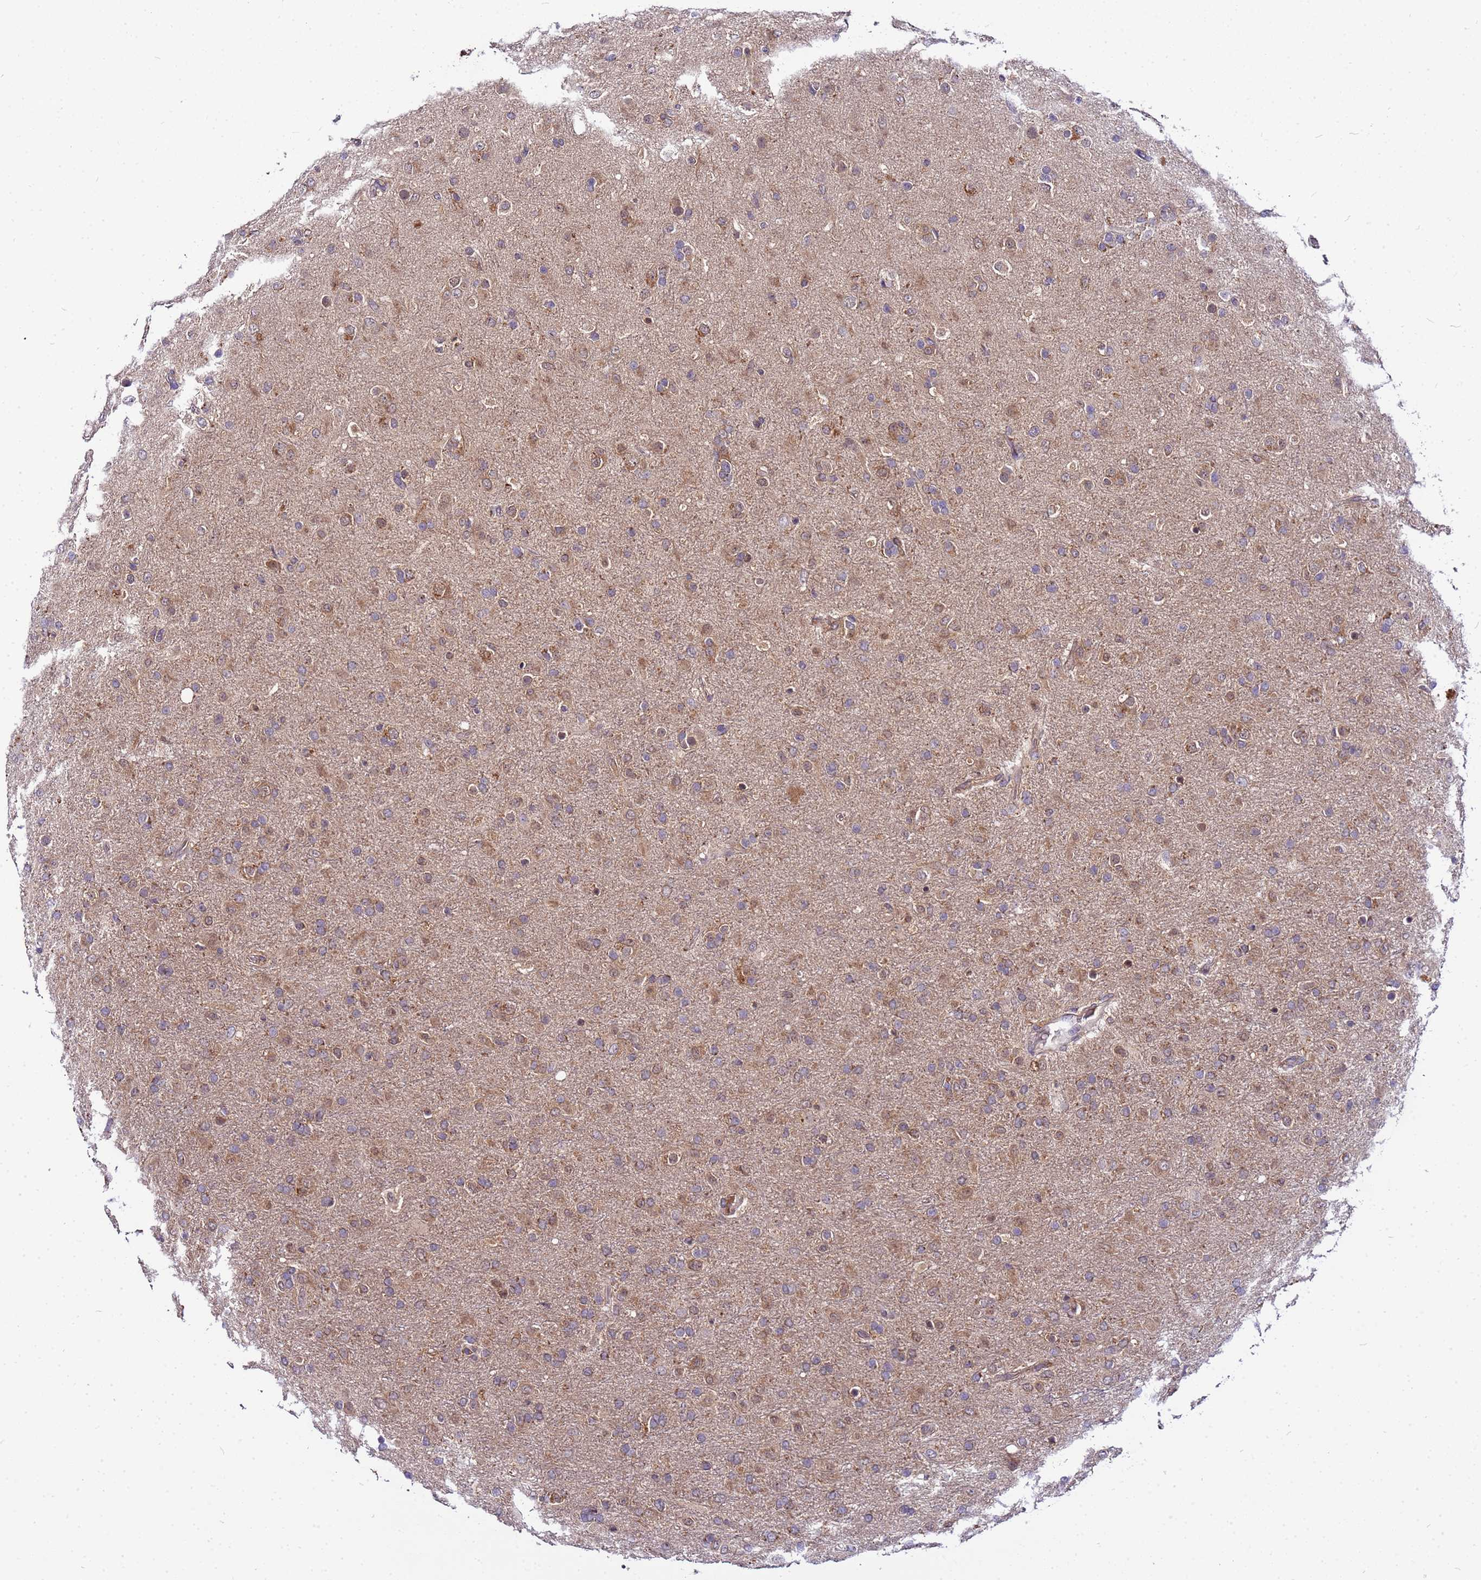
{"staining": {"intensity": "weak", "quantity": ">75%", "location": "cytoplasmic/membranous"}, "tissue": "glioma", "cell_type": "Tumor cells", "image_type": "cancer", "snomed": [{"axis": "morphology", "description": "Glioma, malignant, Low grade"}, {"axis": "topography", "description": "Brain"}], "caption": "Human glioma stained with a protein marker exhibits weak staining in tumor cells.", "gene": "GSPT2", "patient": {"sex": "male", "age": 65}}